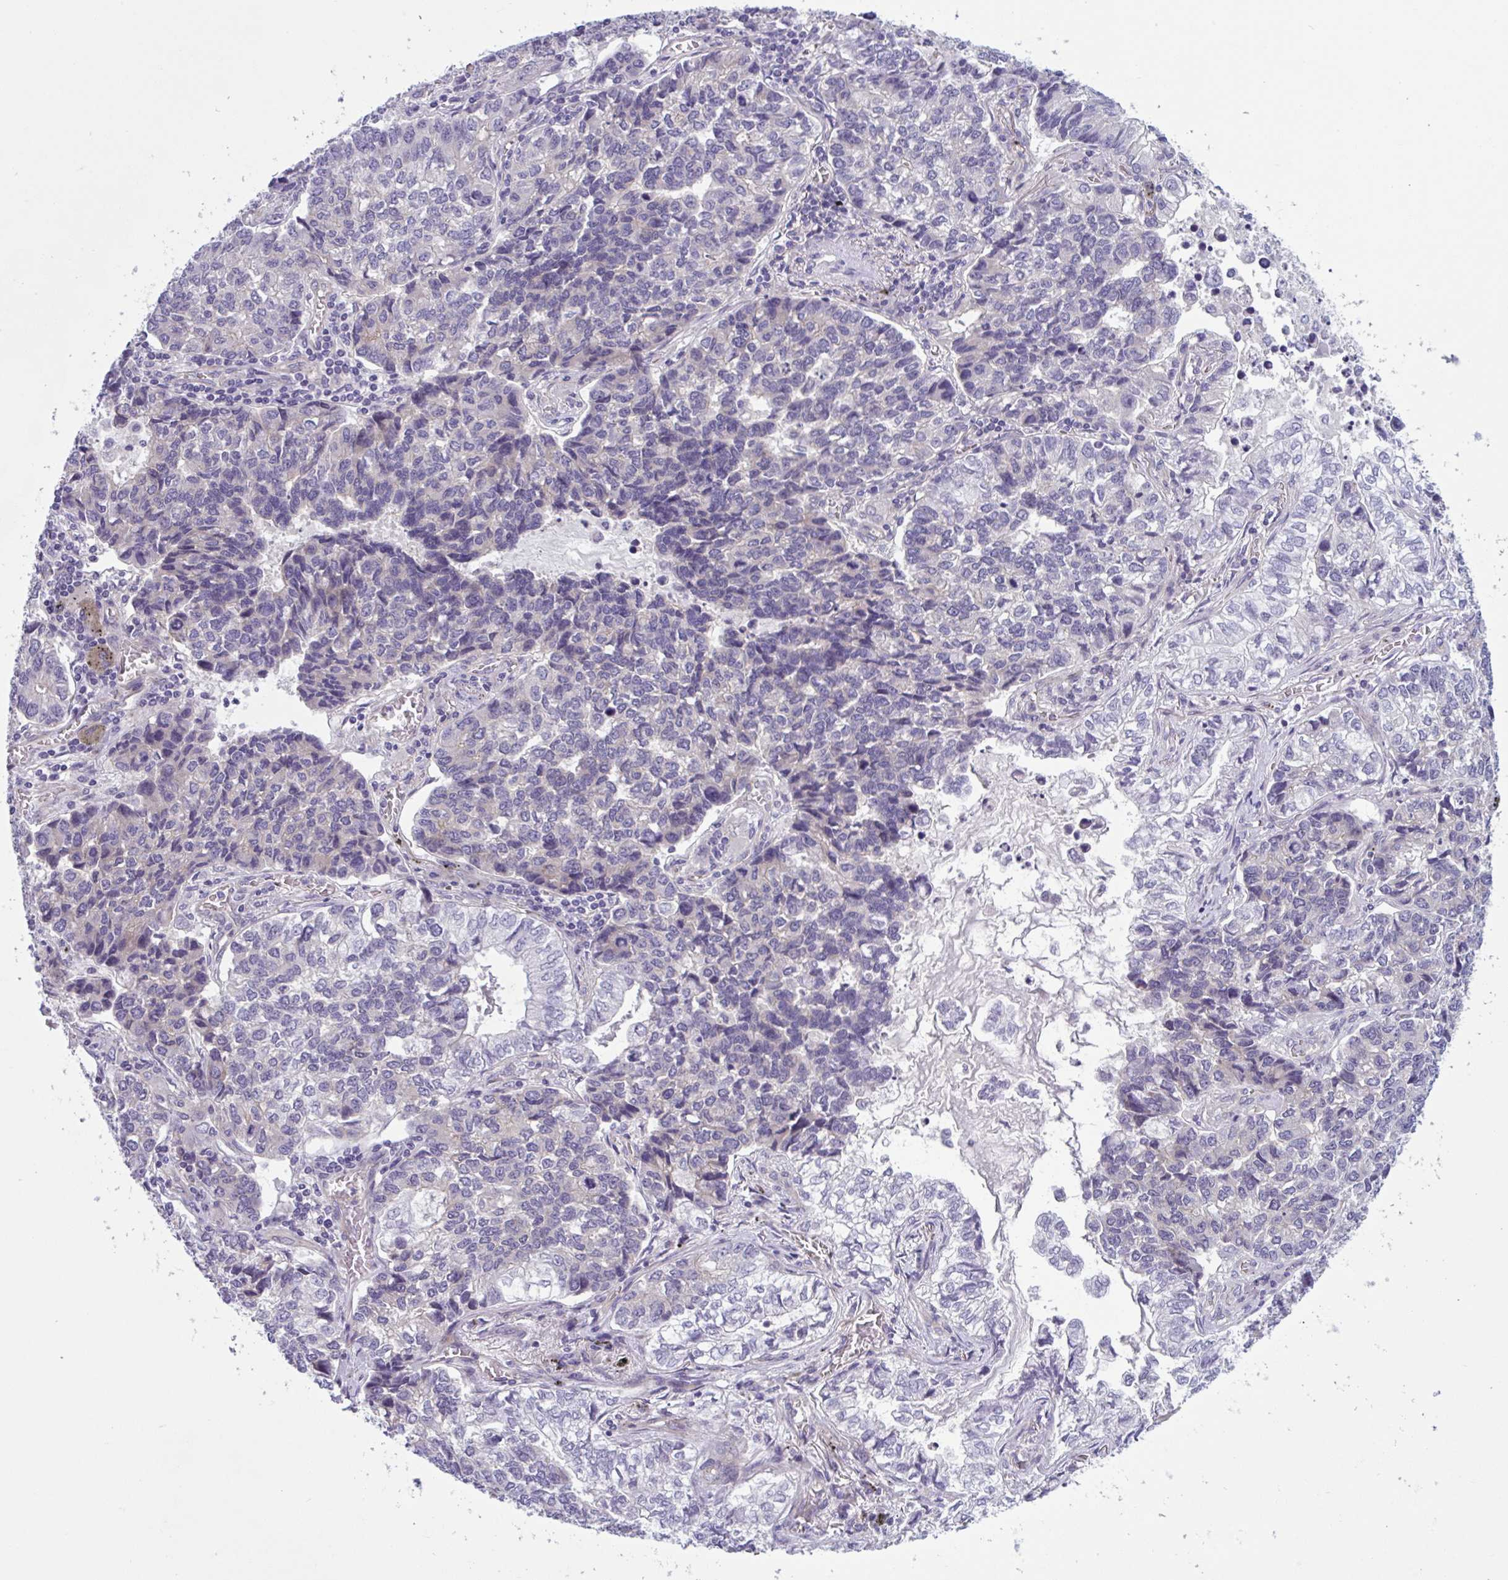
{"staining": {"intensity": "negative", "quantity": "none", "location": "none"}, "tissue": "lung cancer", "cell_type": "Tumor cells", "image_type": "cancer", "snomed": [{"axis": "morphology", "description": "Adenocarcinoma, NOS"}, {"axis": "topography", "description": "Lymph node"}, {"axis": "topography", "description": "Lung"}], "caption": "High magnification brightfield microscopy of lung cancer stained with DAB (3,3'-diaminobenzidine) (brown) and counterstained with hematoxylin (blue): tumor cells show no significant positivity. (DAB immunohistochemistry (IHC) visualized using brightfield microscopy, high magnification).", "gene": "TTC7B", "patient": {"sex": "male", "age": 66}}